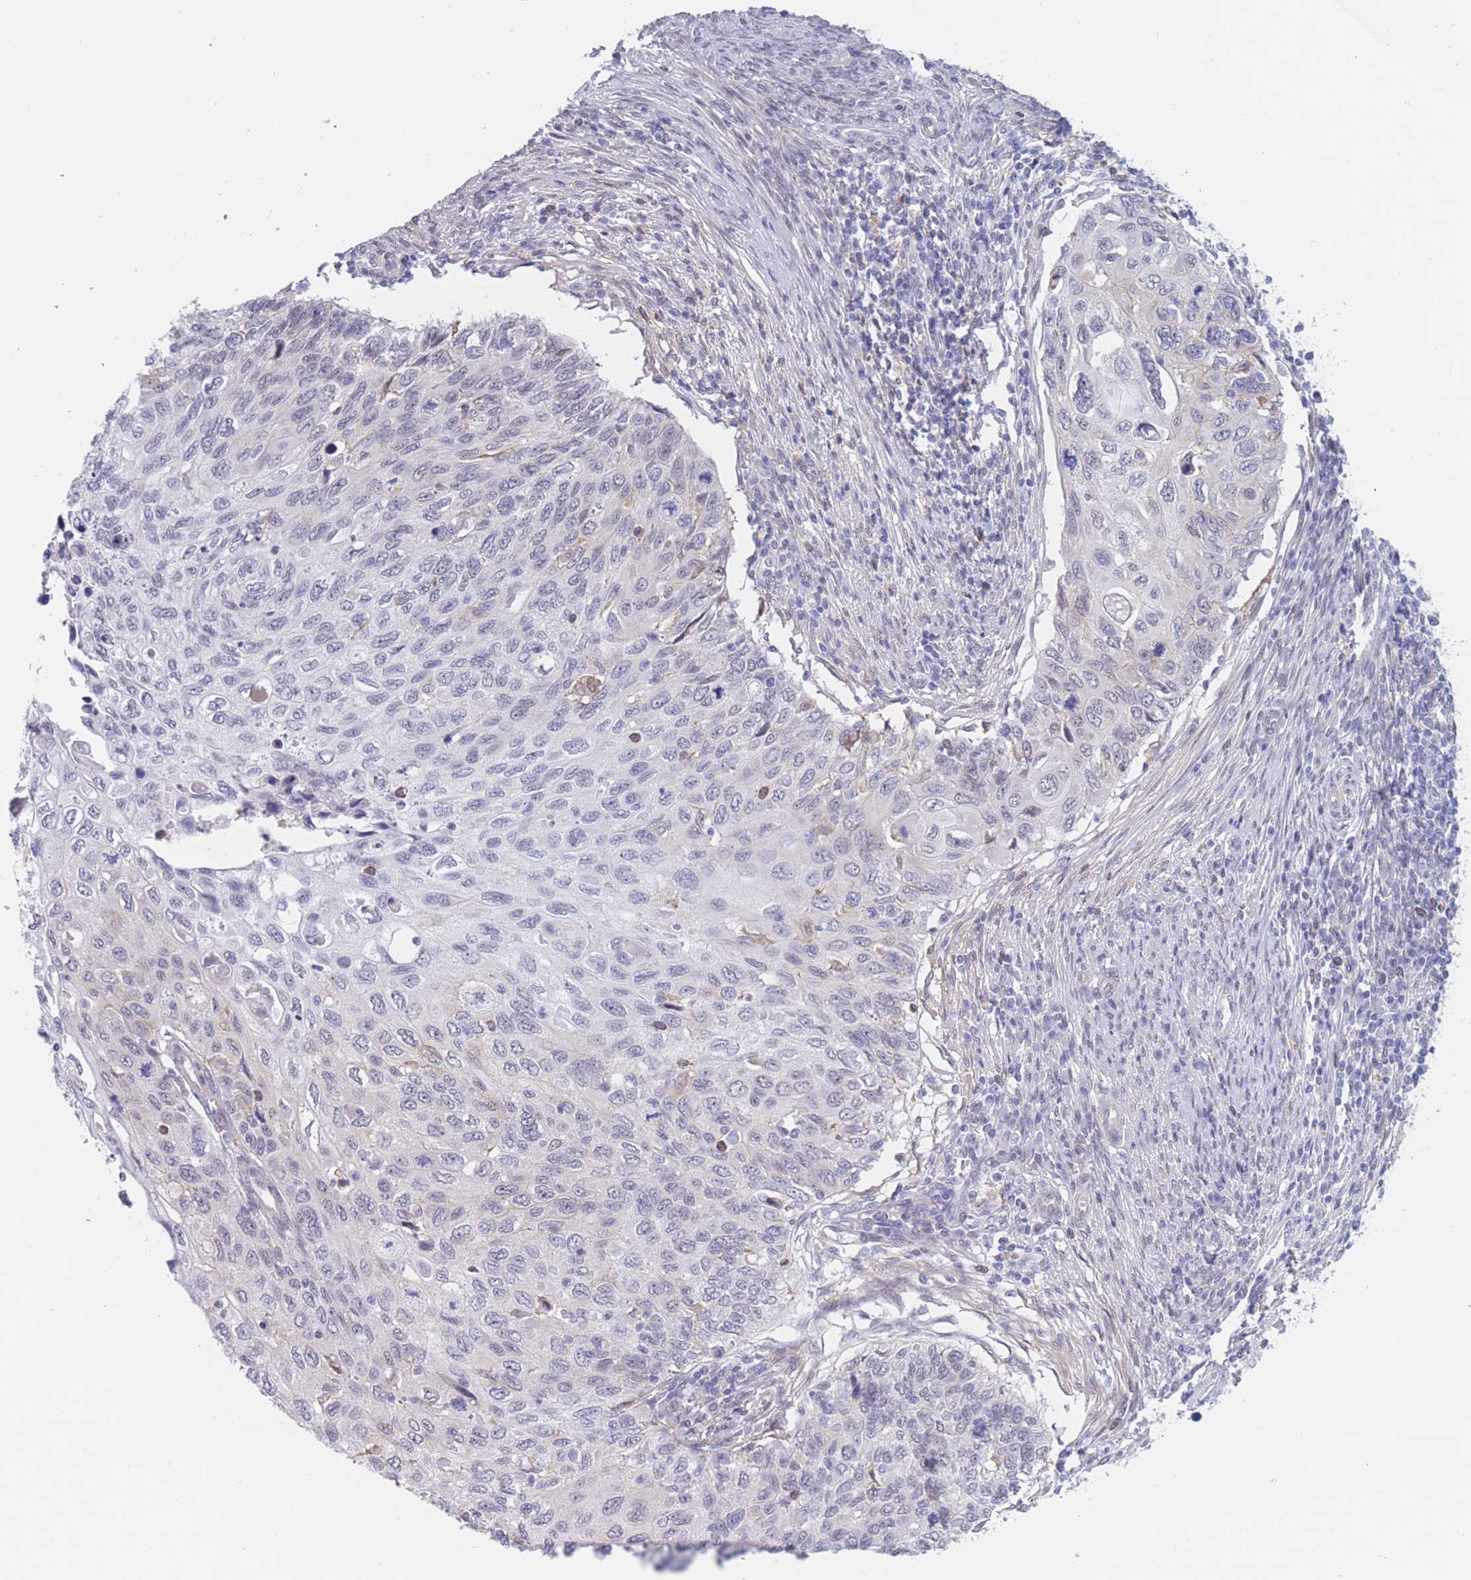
{"staining": {"intensity": "negative", "quantity": "none", "location": "none"}, "tissue": "cervical cancer", "cell_type": "Tumor cells", "image_type": "cancer", "snomed": [{"axis": "morphology", "description": "Squamous cell carcinoma, NOS"}, {"axis": "topography", "description": "Cervix"}], "caption": "This photomicrograph is of cervical cancer stained with IHC to label a protein in brown with the nuclei are counter-stained blue. There is no expression in tumor cells. (Stains: DAB immunohistochemistry with hematoxylin counter stain, Microscopy: brightfield microscopy at high magnification).", "gene": "PODXL", "patient": {"sex": "female", "age": 70}}